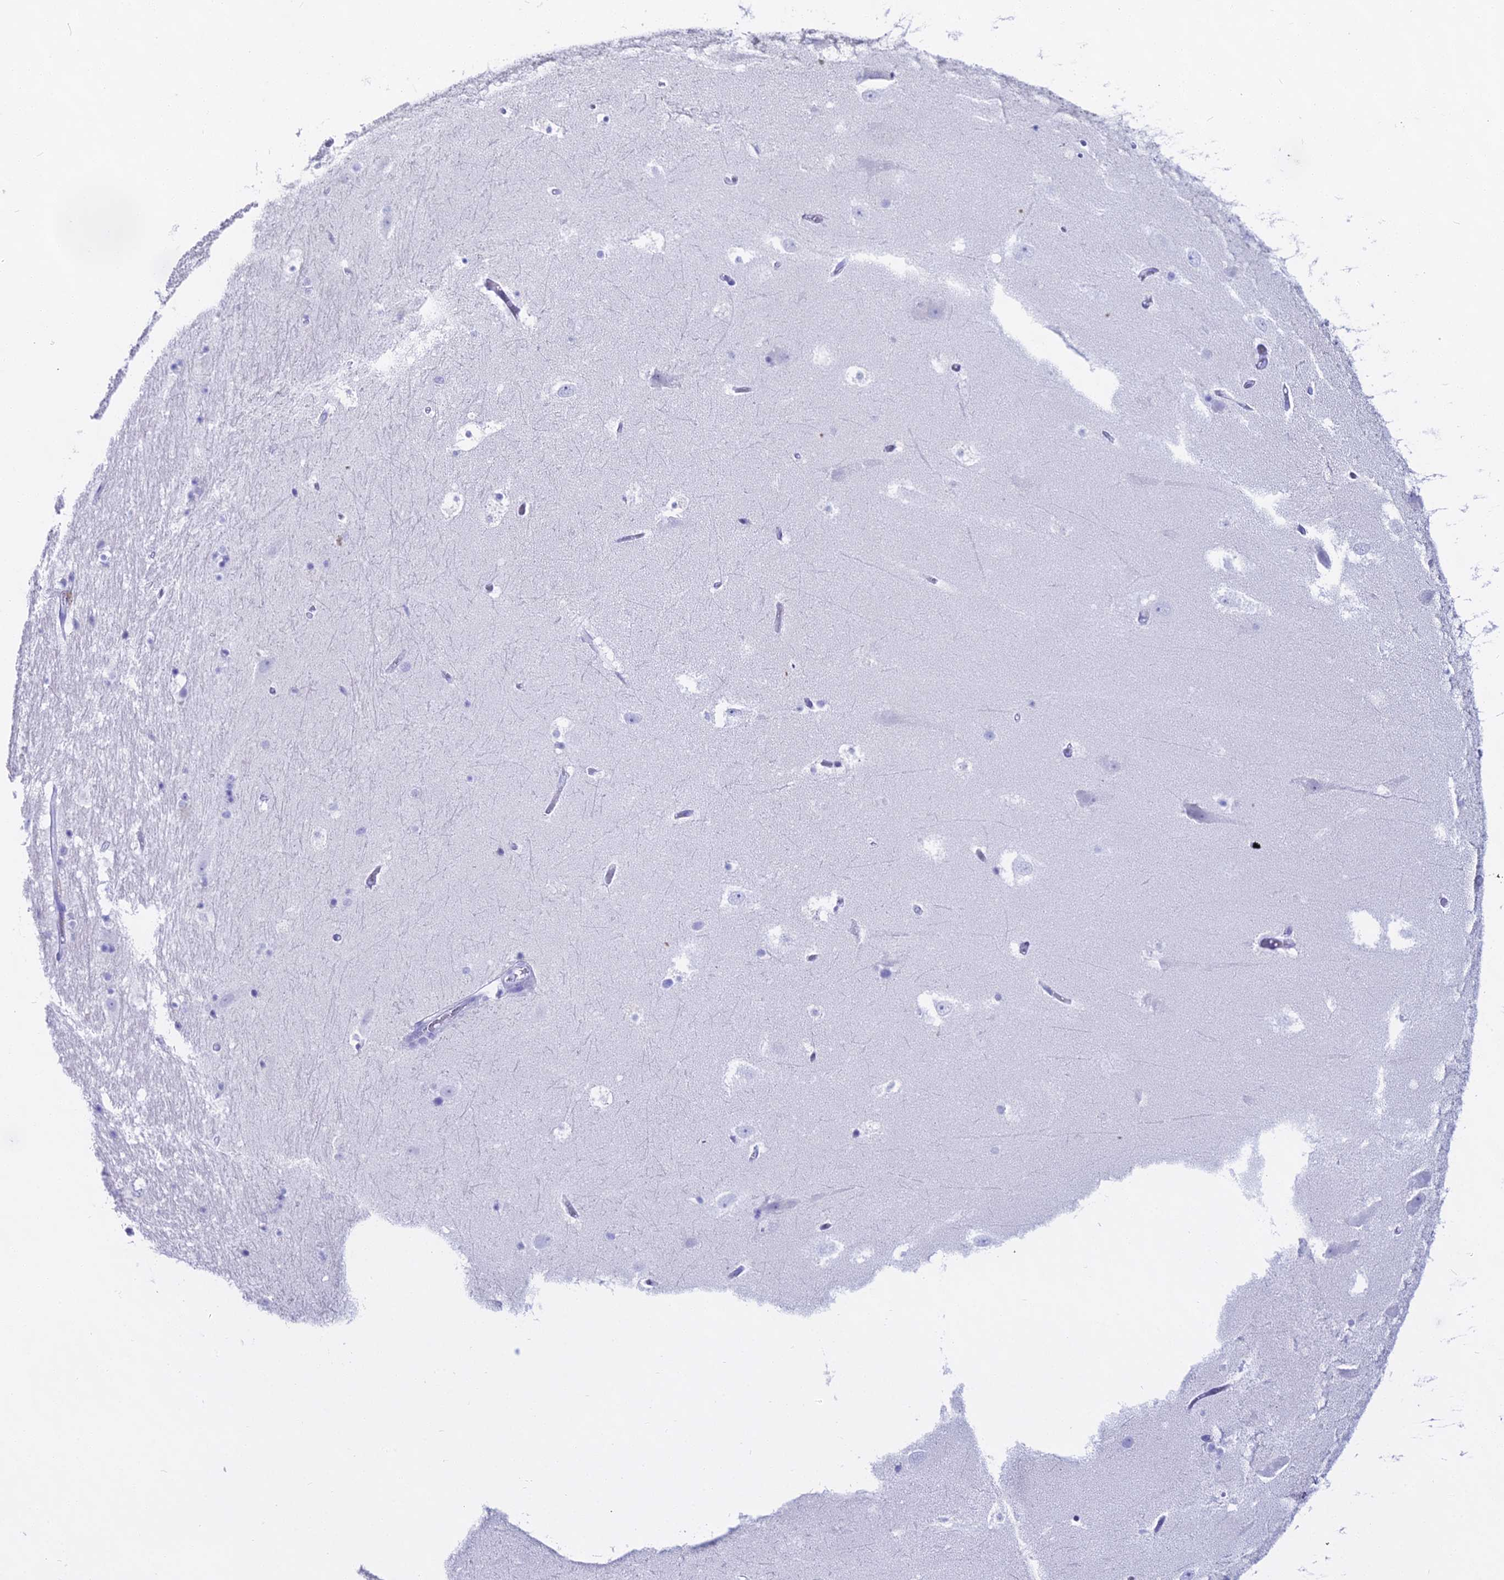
{"staining": {"intensity": "negative", "quantity": "none", "location": "none"}, "tissue": "hippocampus", "cell_type": "Glial cells", "image_type": "normal", "snomed": [{"axis": "morphology", "description": "Normal tissue, NOS"}, {"axis": "topography", "description": "Hippocampus"}], "caption": "Hippocampus stained for a protein using IHC exhibits no staining glial cells.", "gene": "CGB1", "patient": {"sex": "female", "age": 52}}